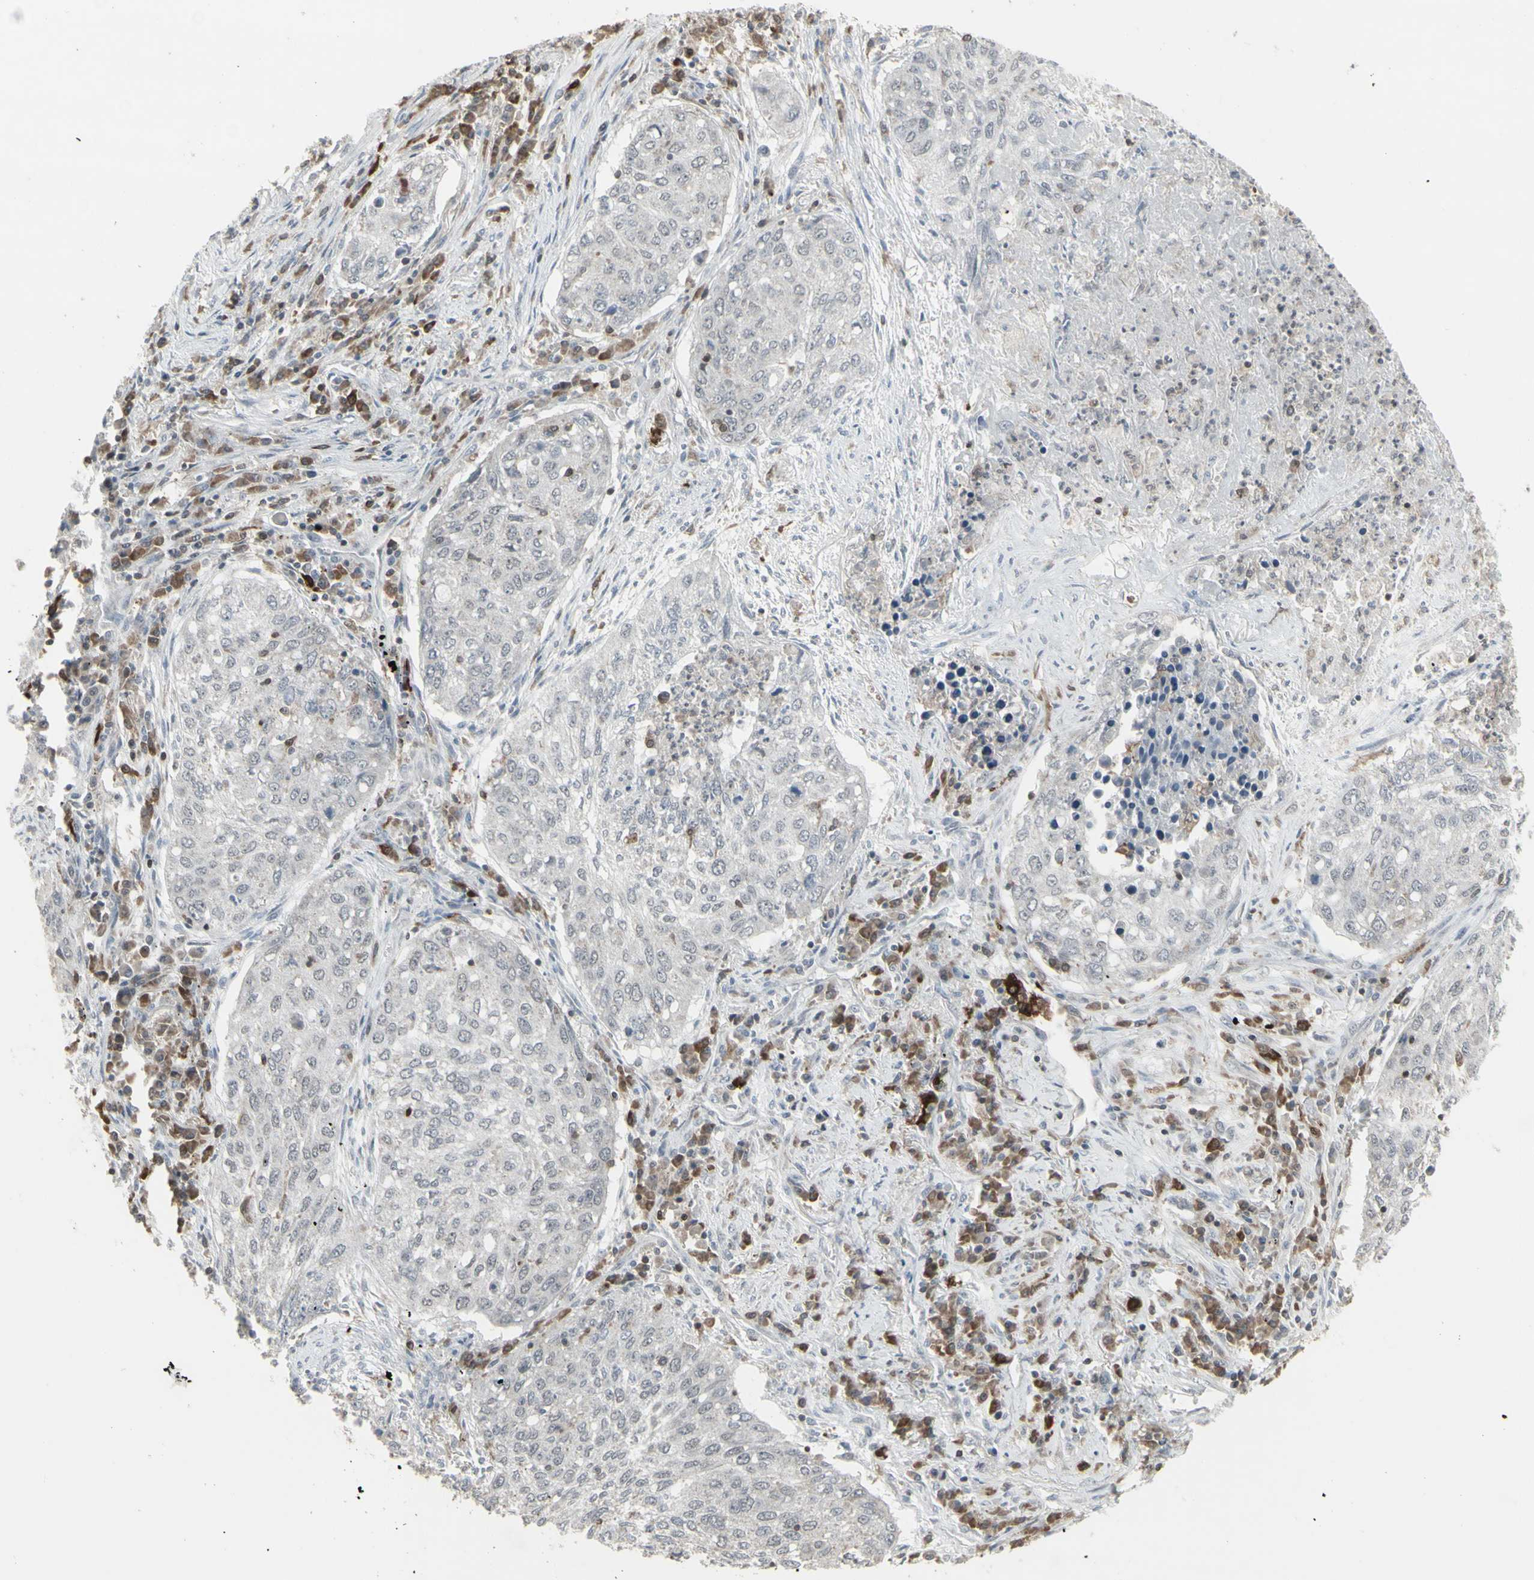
{"staining": {"intensity": "negative", "quantity": "none", "location": "none"}, "tissue": "lung cancer", "cell_type": "Tumor cells", "image_type": "cancer", "snomed": [{"axis": "morphology", "description": "Squamous cell carcinoma, NOS"}, {"axis": "topography", "description": "Lung"}], "caption": "DAB (3,3'-diaminobenzidine) immunohistochemical staining of human squamous cell carcinoma (lung) displays no significant staining in tumor cells.", "gene": "SAMSN1", "patient": {"sex": "female", "age": 63}}